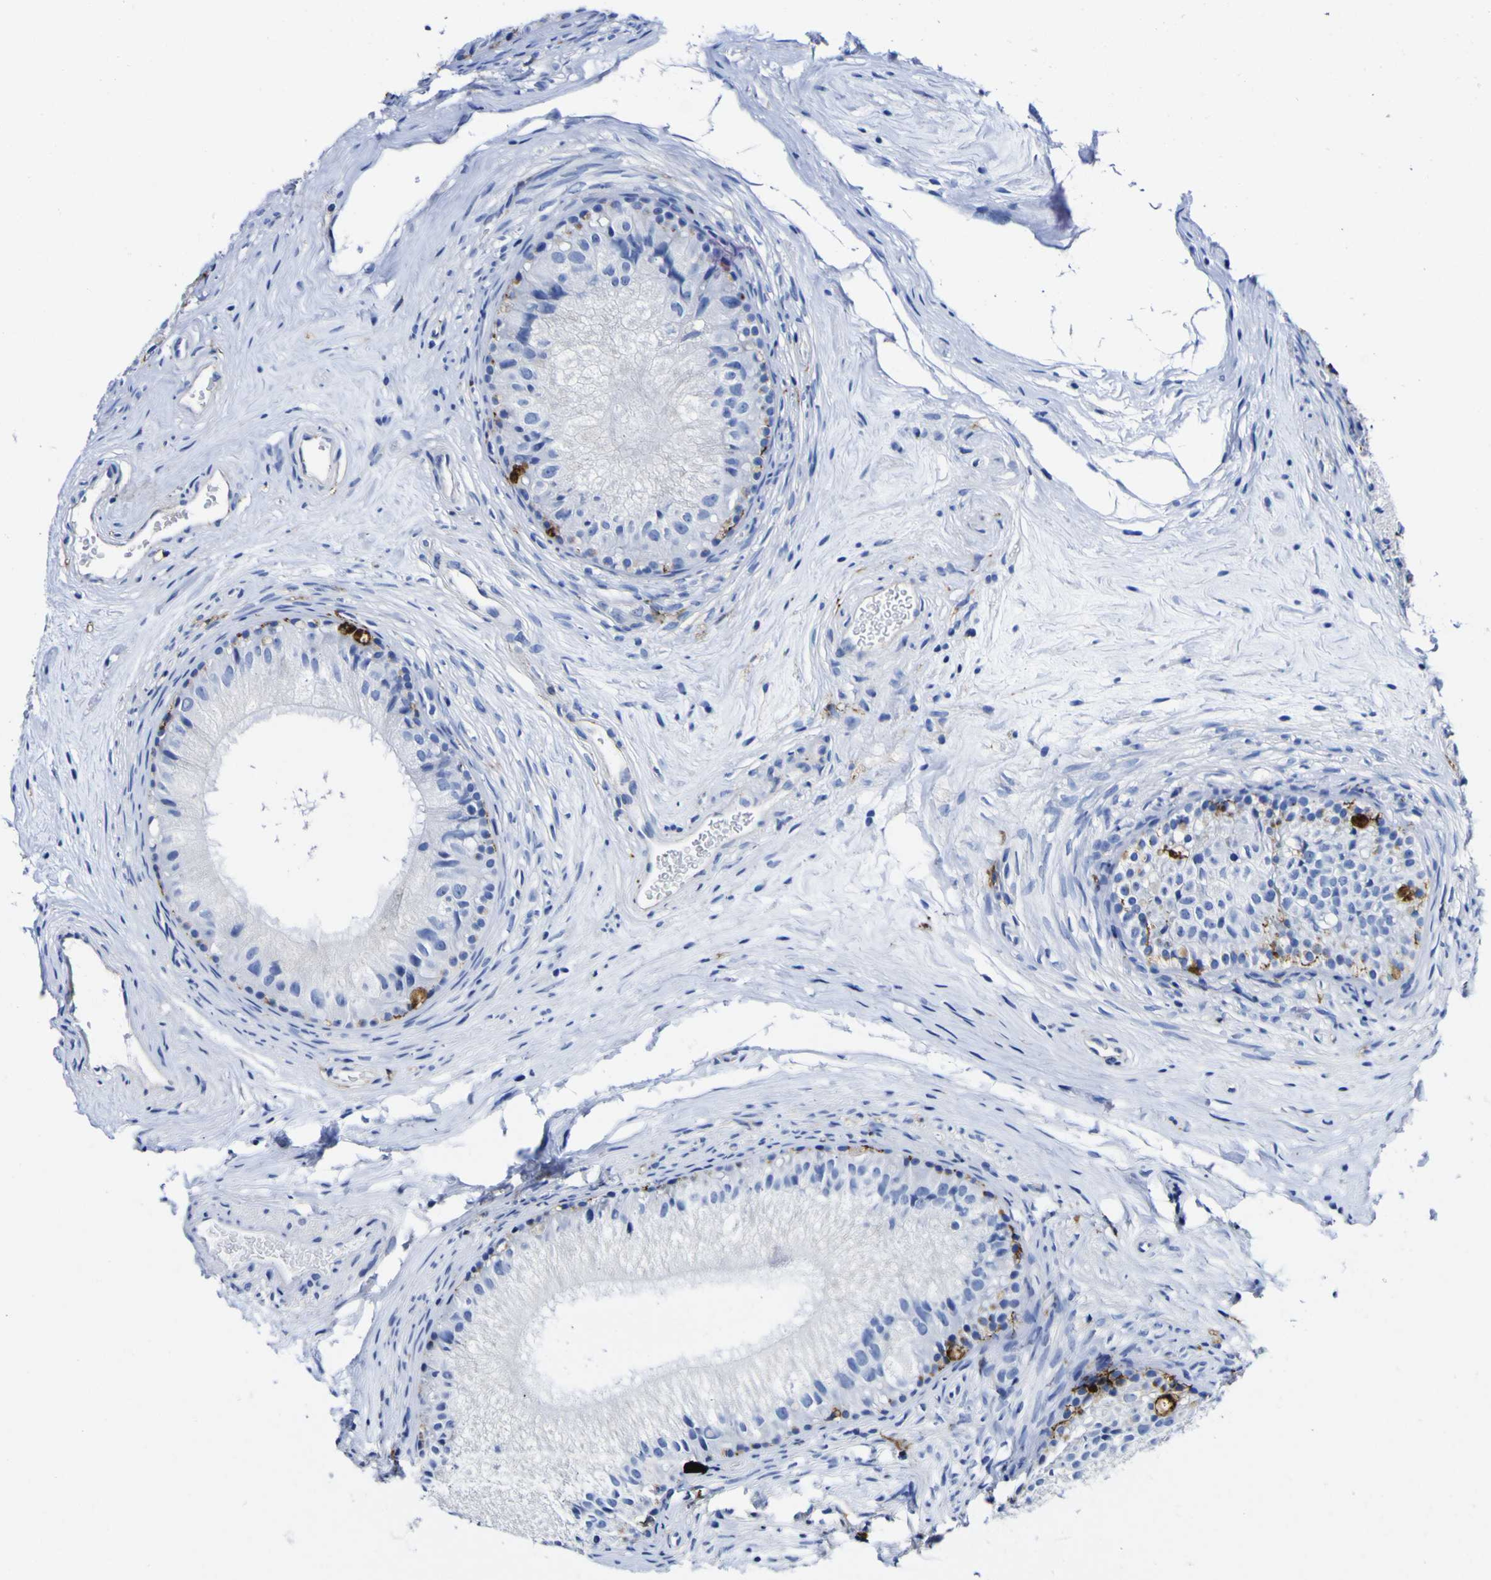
{"staining": {"intensity": "moderate", "quantity": "<25%", "location": "cytoplasmic/membranous"}, "tissue": "epididymis", "cell_type": "Glandular cells", "image_type": "normal", "snomed": [{"axis": "morphology", "description": "Normal tissue, NOS"}, {"axis": "topography", "description": "Epididymis"}], "caption": "Immunohistochemistry histopathology image of unremarkable epididymis: human epididymis stained using immunohistochemistry (IHC) reveals low levels of moderate protein expression localized specifically in the cytoplasmic/membranous of glandular cells, appearing as a cytoplasmic/membranous brown color.", "gene": "HLA", "patient": {"sex": "male", "age": 56}}